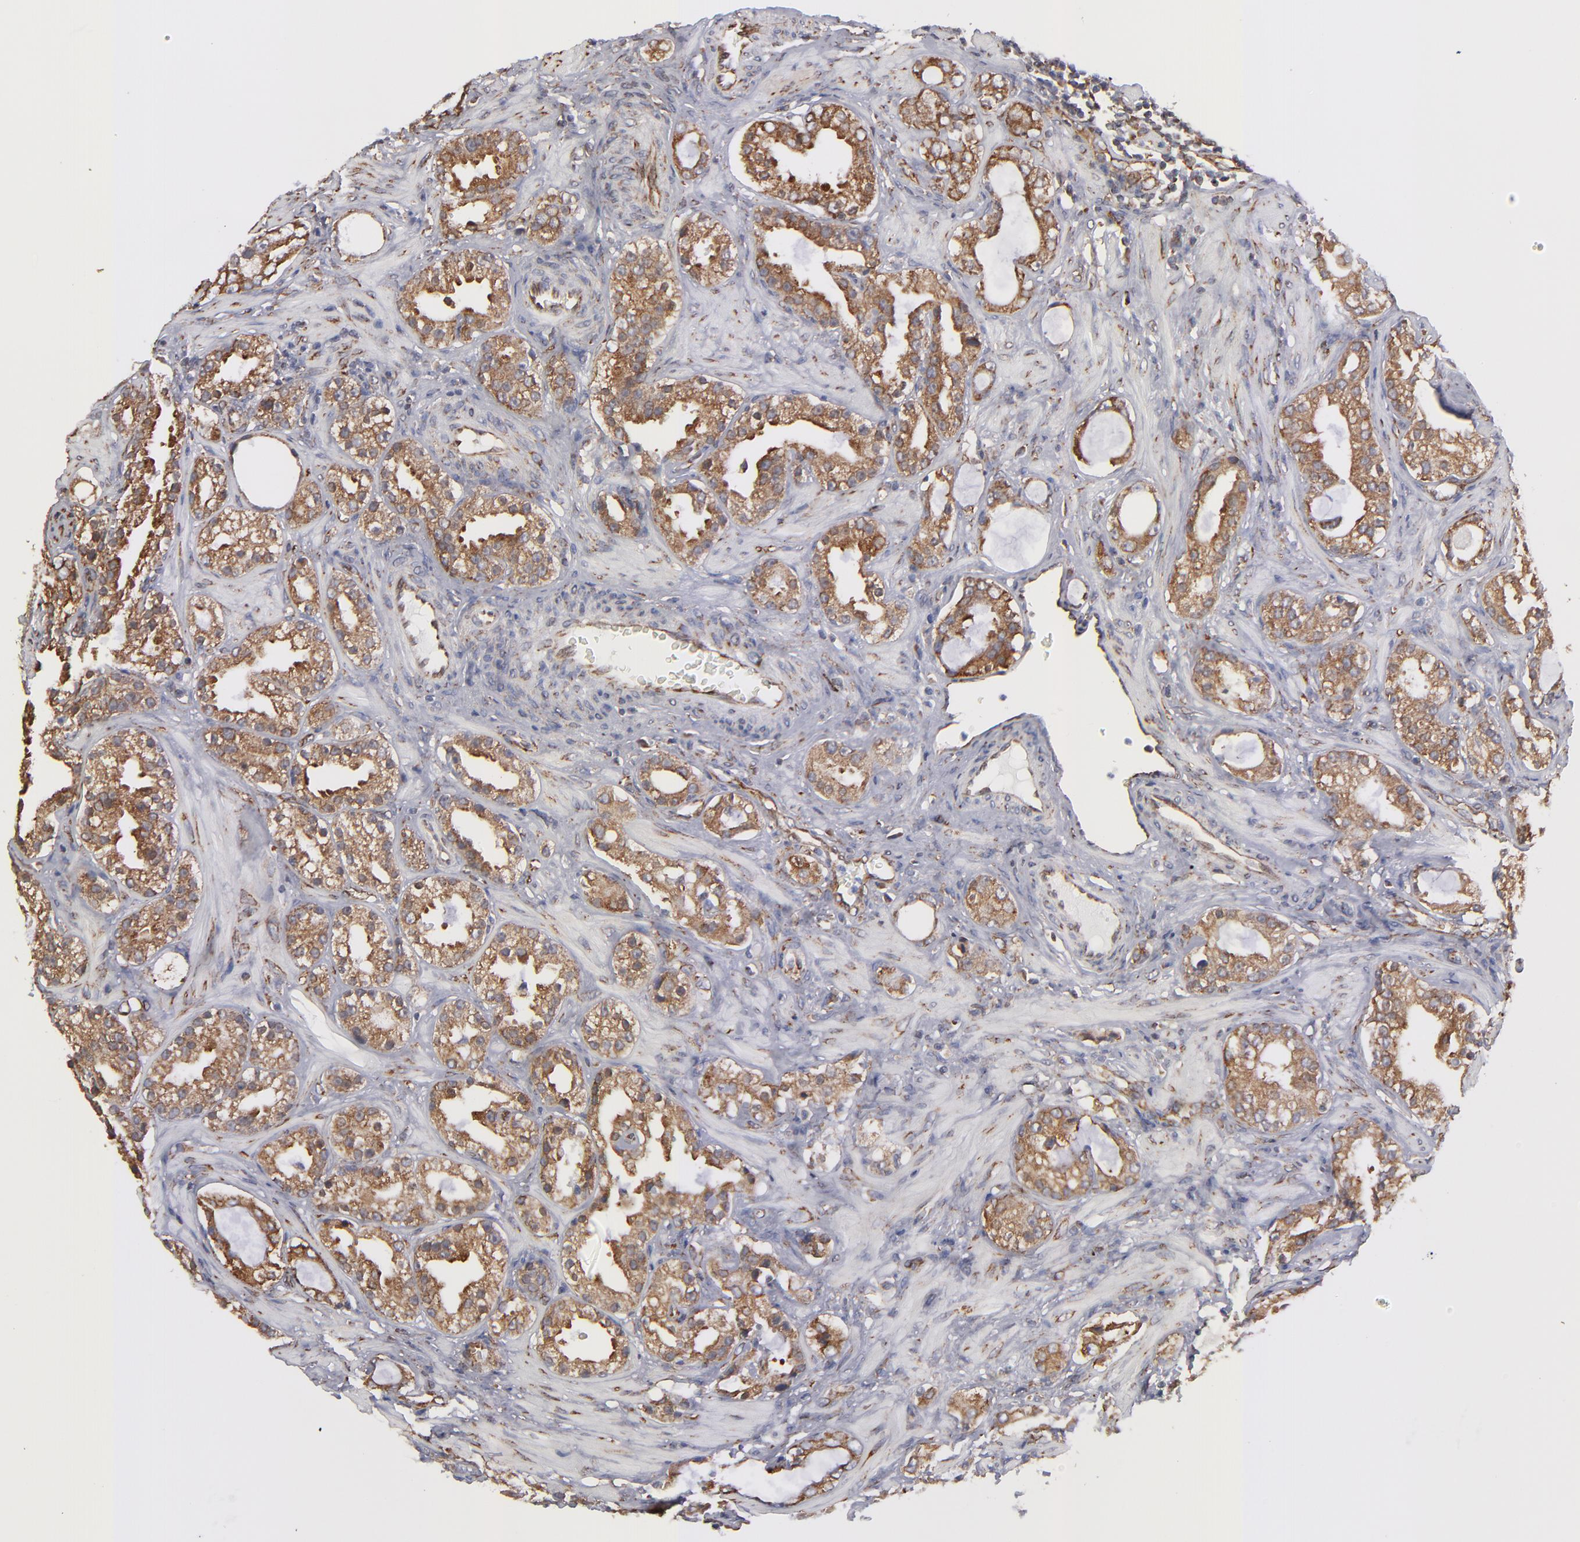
{"staining": {"intensity": "moderate", "quantity": ">75%", "location": "cytoplasmic/membranous"}, "tissue": "prostate cancer", "cell_type": "Tumor cells", "image_type": "cancer", "snomed": [{"axis": "morphology", "description": "Adenocarcinoma, Medium grade"}, {"axis": "topography", "description": "Prostate"}], "caption": "Human medium-grade adenocarcinoma (prostate) stained for a protein (brown) reveals moderate cytoplasmic/membranous positive expression in about >75% of tumor cells.", "gene": "KTN1", "patient": {"sex": "male", "age": 73}}